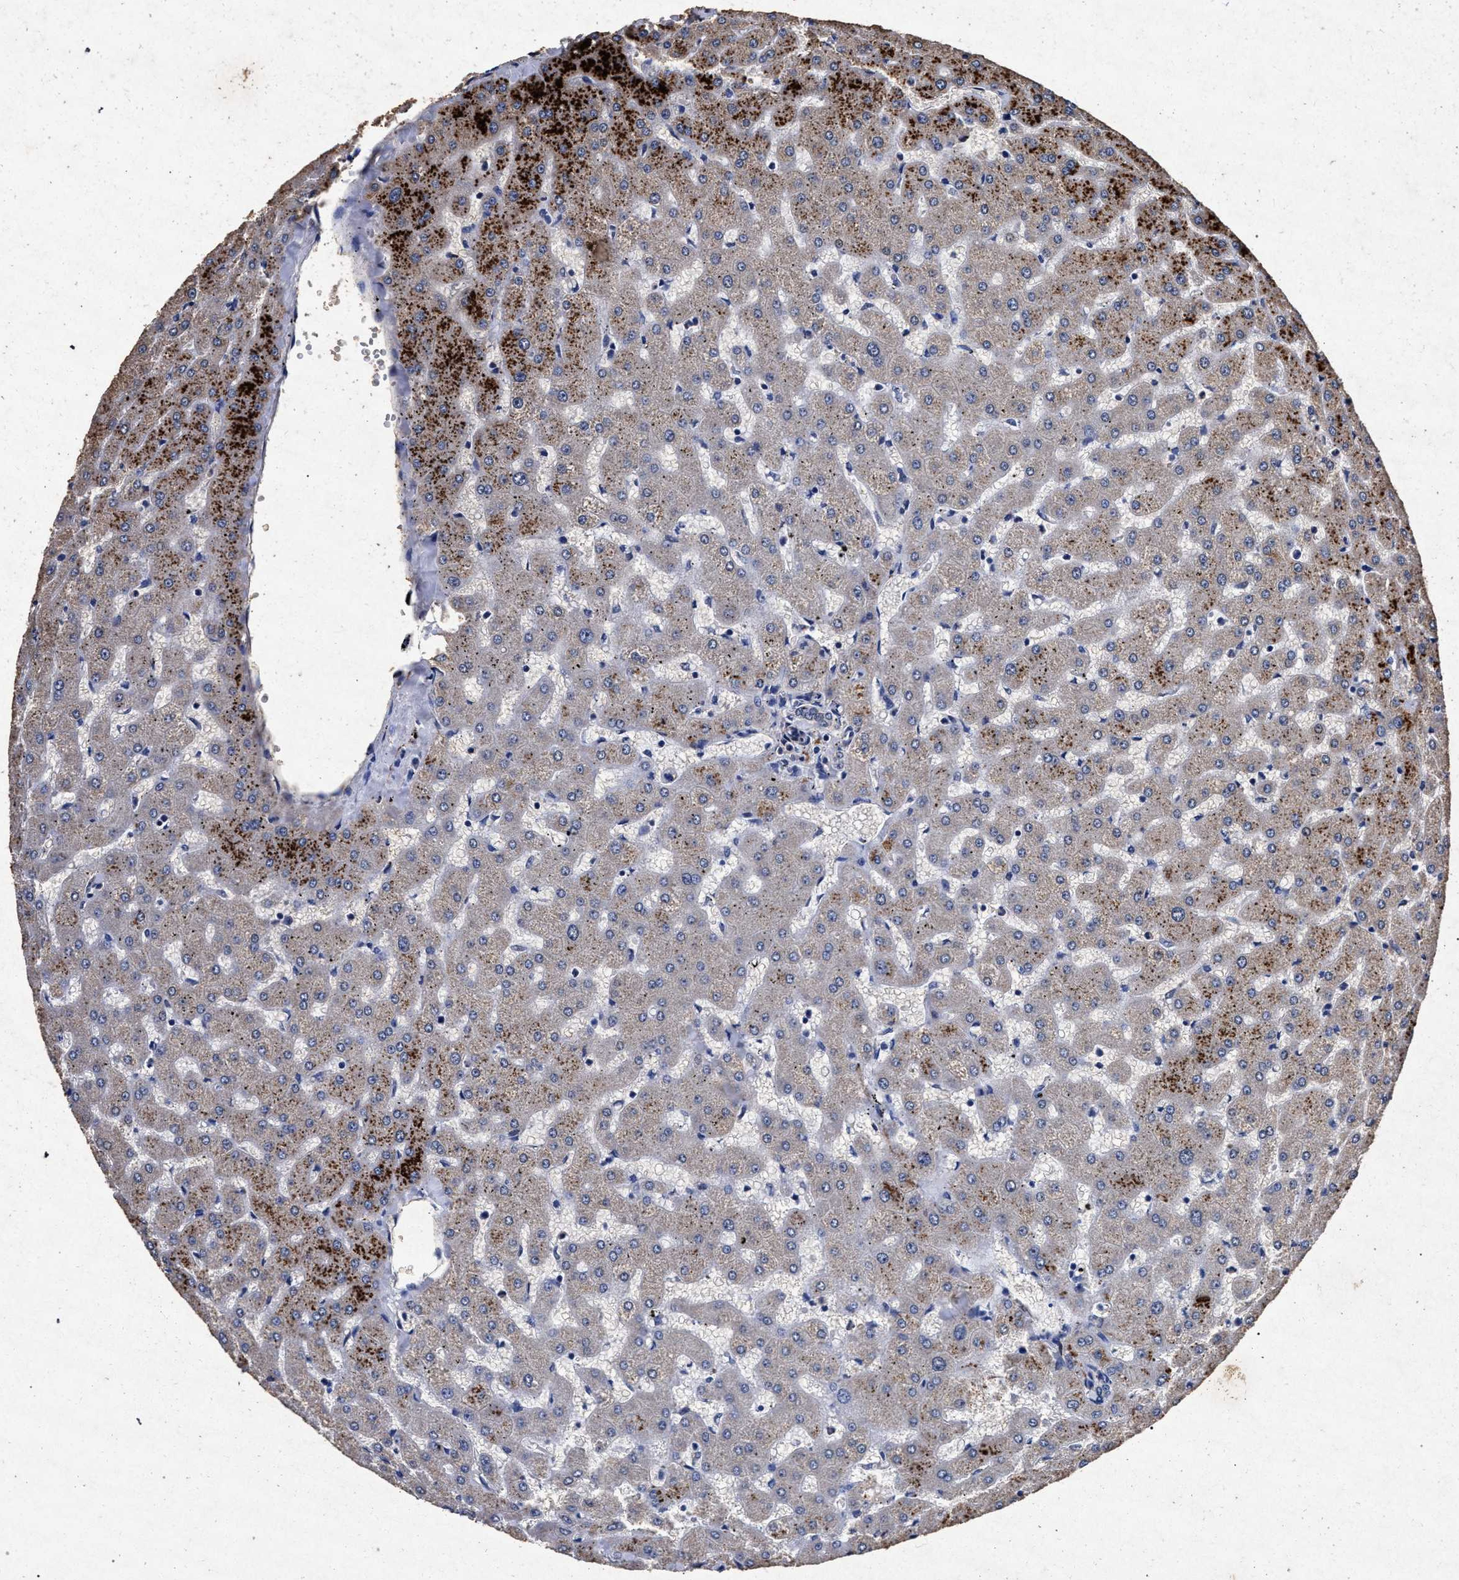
{"staining": {"intensity": "negative", "quantity": "none", "location": "none"}, "tissue": "liver", "cell_type": "Cholangiocytes", "image_type": "normal", "snomed": [{"axis": "morphology", "description": "Normal tissue, NOS"}, {"axis": "topography", "description": "Liver"}], "caption": "IHC micrograph of normal liver: liver stained with DAB (3,3'-diaminobenzidine) shows no significant protein positivity in cholangiocytes.", "gene": "ATP1A2", "patient": {"sex": "female", "age": 63}}